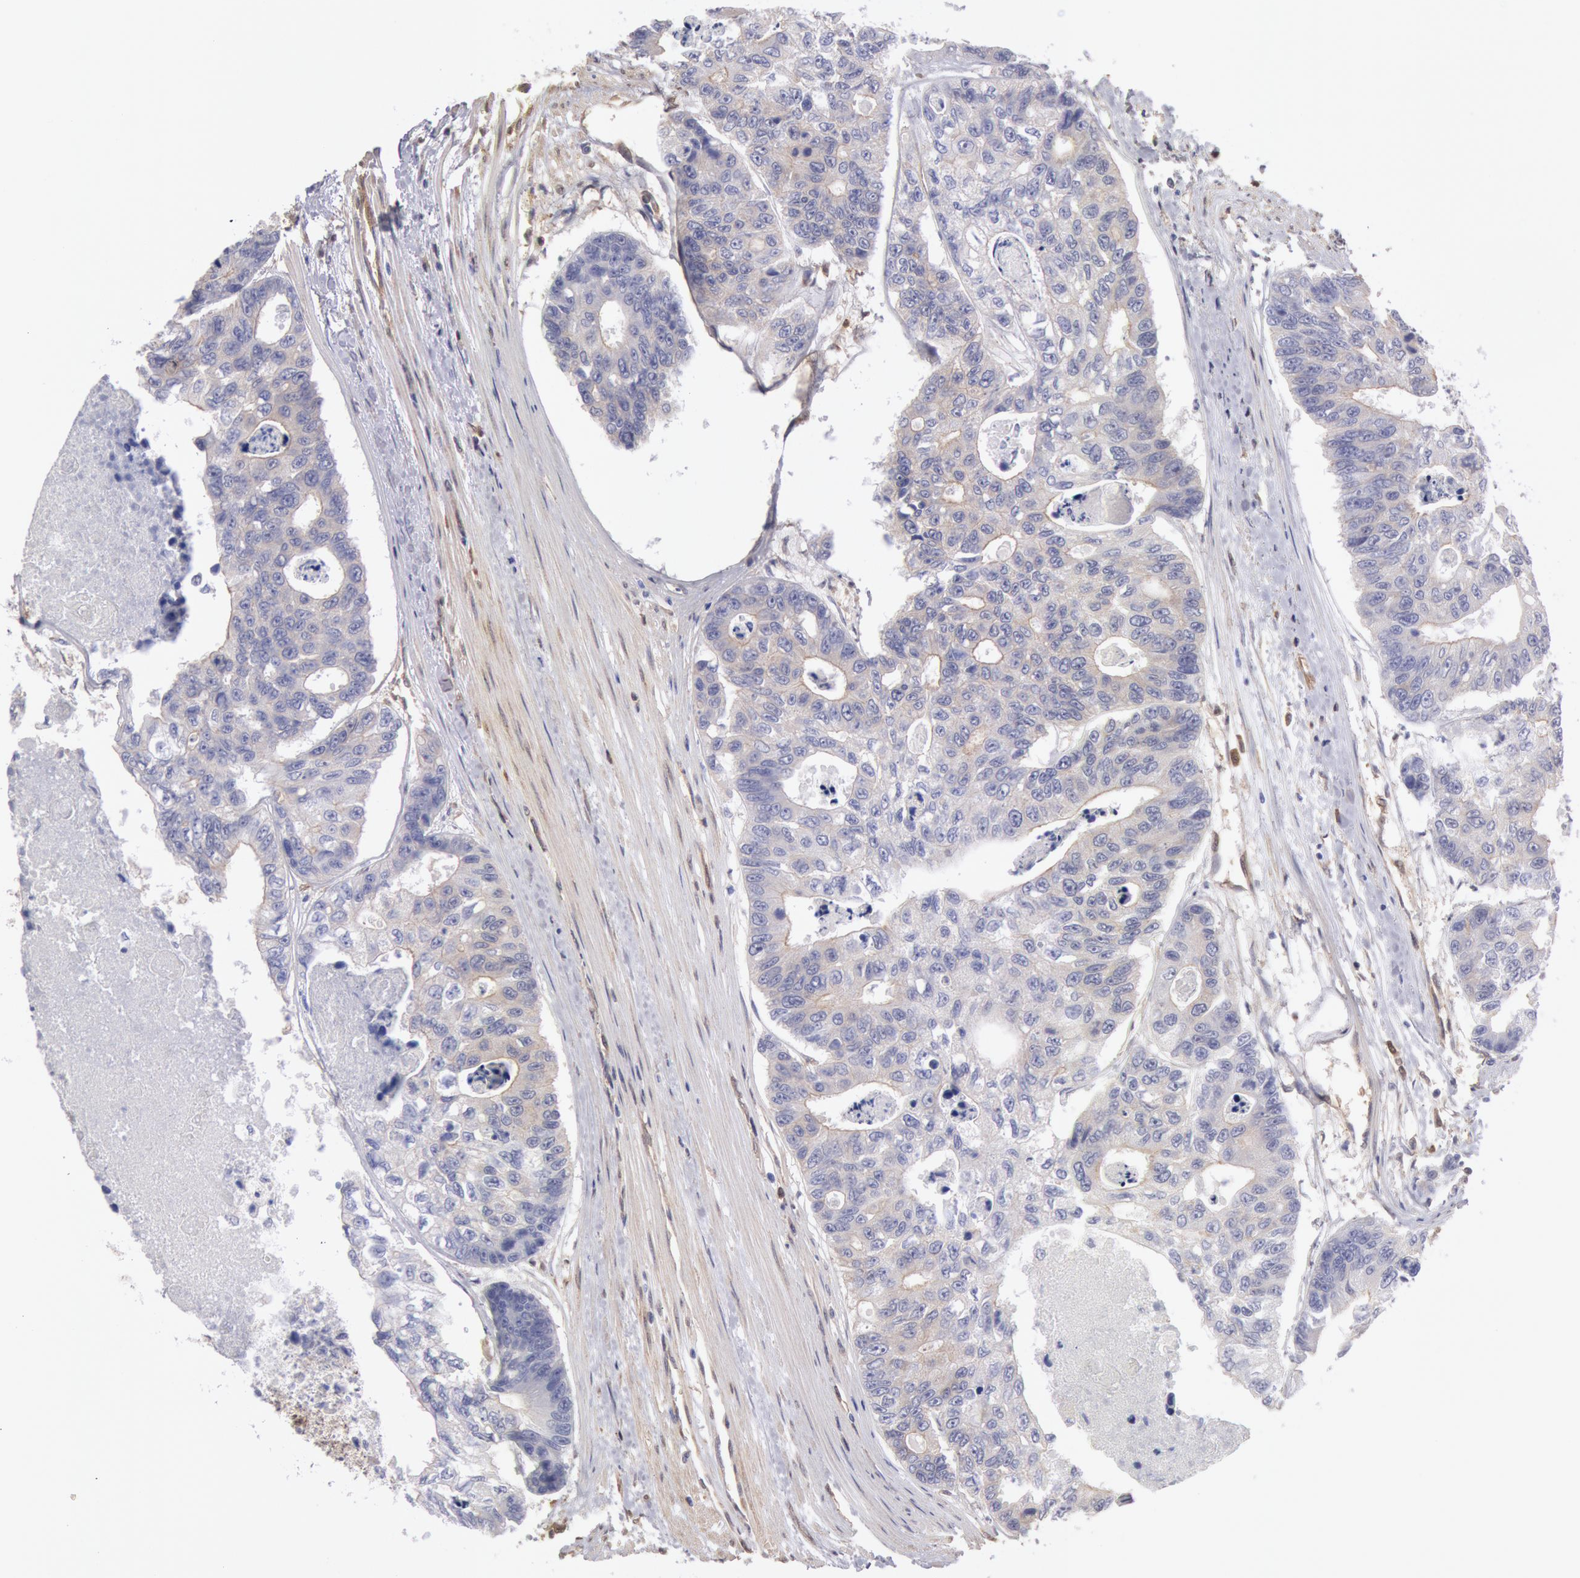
{"staining": {"intensity": "negative", "quantity": "none", "location": "none"}, "tissue": "colorectal cancer", "cell_type": "Tumor cells", "image_type": "cancer", "snomed": [{"axis": "morphology", "description": "Adenocarcinoma, NOS"}, {"axis": "topography", "description": "Colon"}], "caption": "Immunohistochemistry of human adenocarcinoma (colorectal) exhibits no expression in tumor cells.", "gene": "CCDC50", "patient": {"sex": "female", "age": 86}}